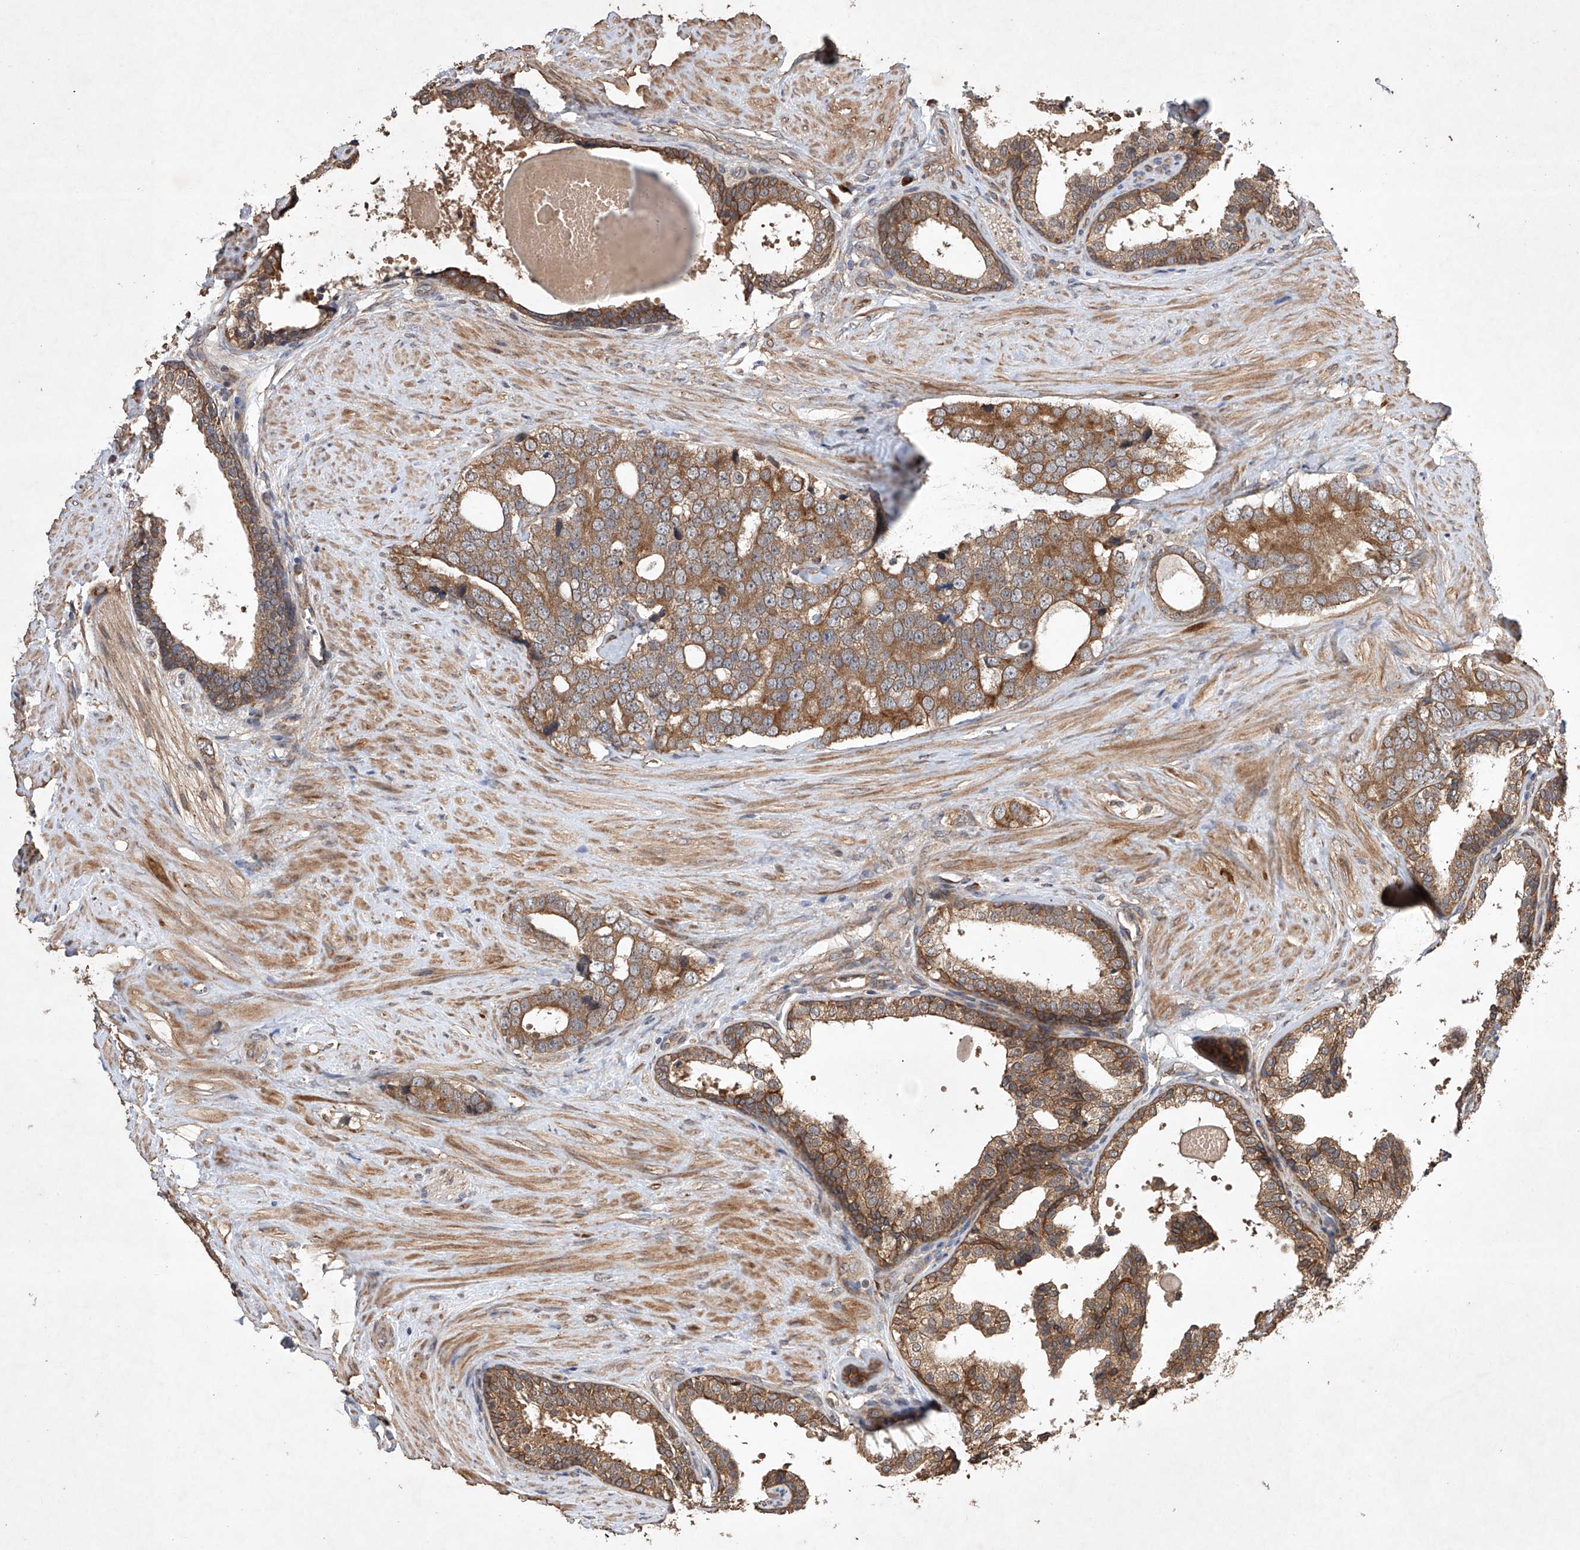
{"staining": {"intensity": "moderate", "quantity": ">75%", "location": "cytoplasmic/membranous"}, "tissue": "prostate cancer", "cell_type": "Tumor cells", "image_type": "cancer", "snomed": [{"axis": "morphology", "description": "Adenocarcinoma, High grade"}, {"axis": "topography", "description": "Prostate"}], "caption": "The micrograph demonstrates staining of prostate cancer (high-grade adenocarcinoma), revealing moderate cytoplasmic/membranous protein positivity (brown color) within tumor cells. (DAB (3,3'-diaminobenzidine) = brown stain, brightfield microscopy at high magnification).", "gene": "LURAP1", "patient": {"sex": "male", "age": 56}}